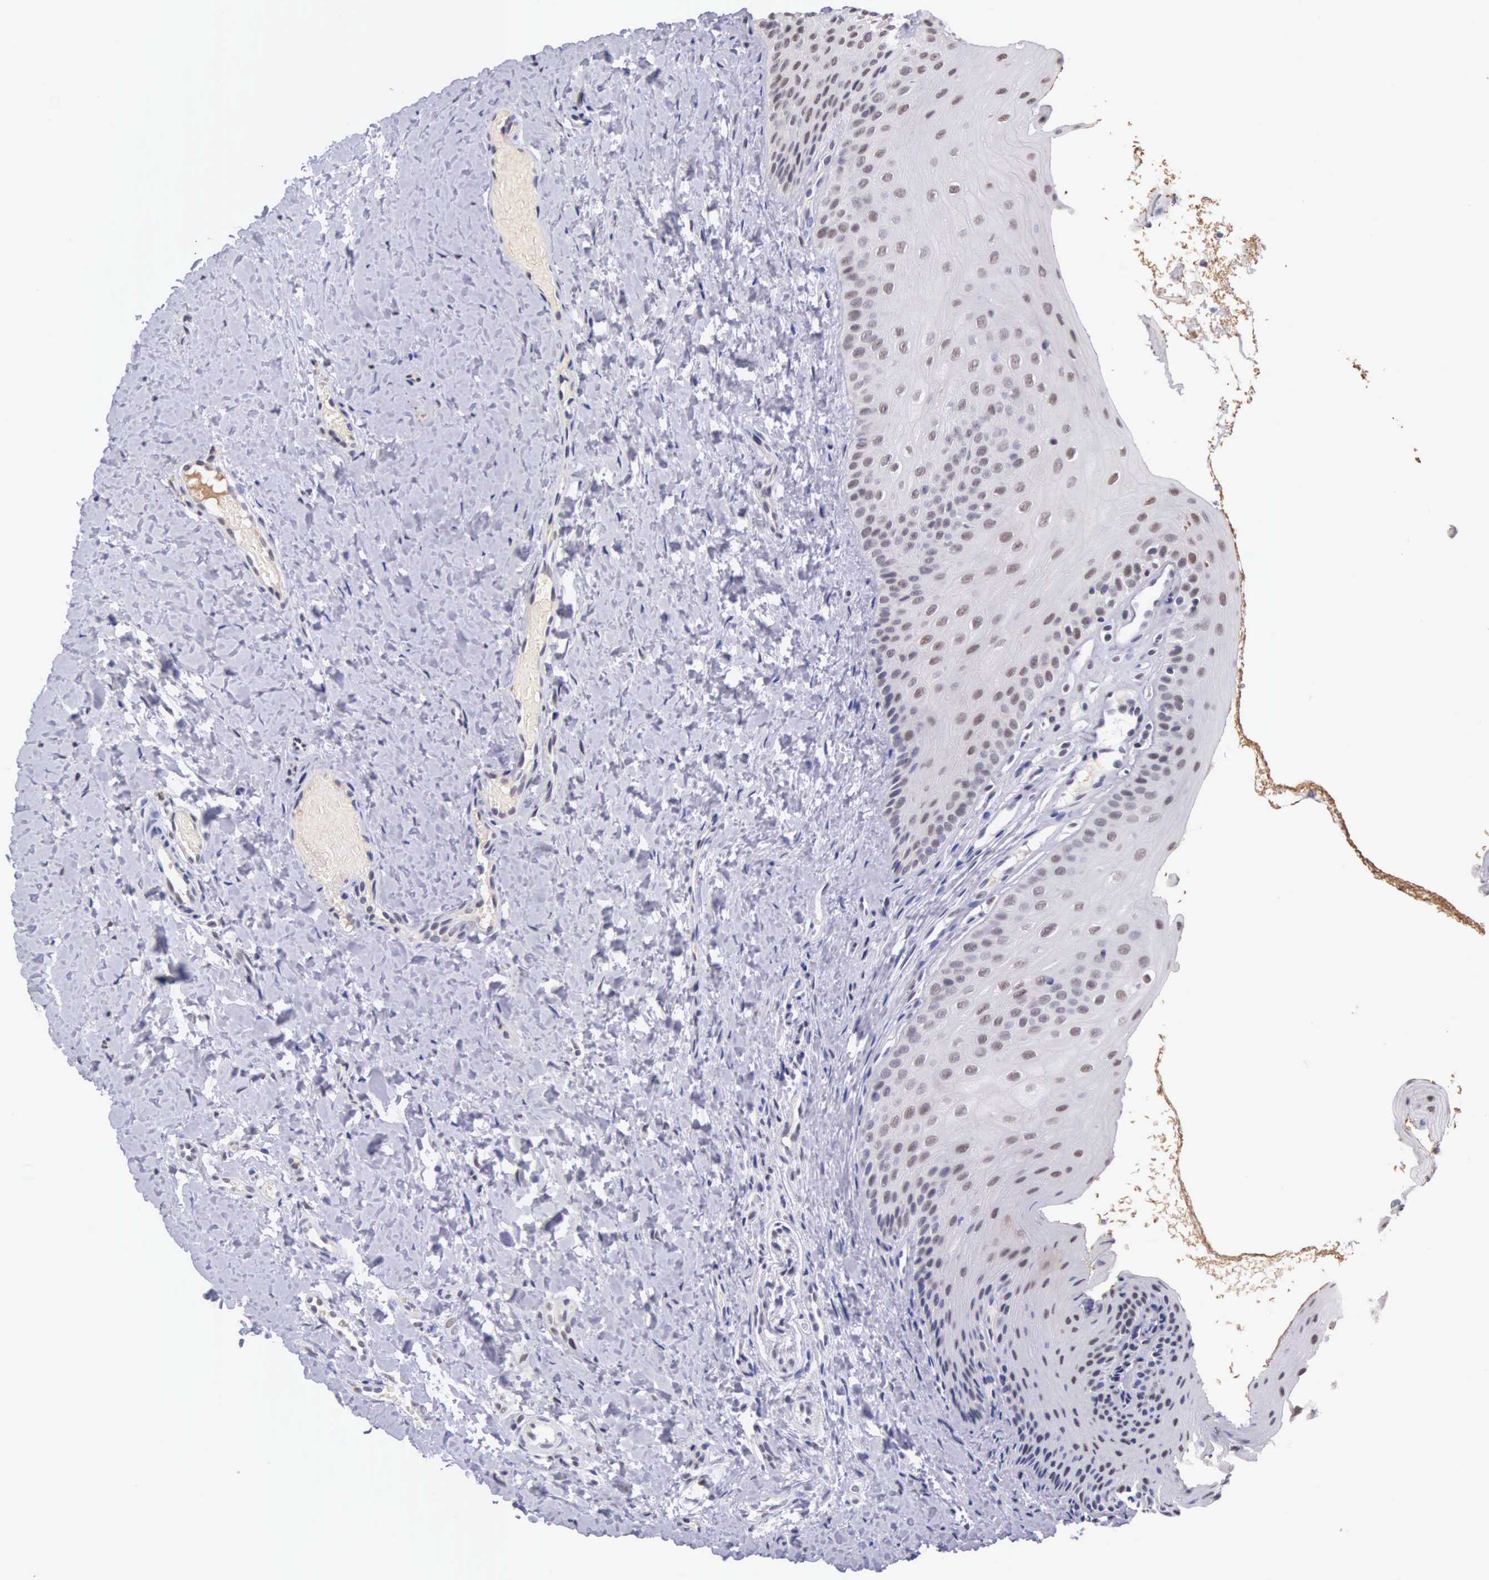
{"staining": {"intensity": "weak", "quantity": "25%-75%", "location": "nuclear"}, "tissue": "oral mucosa", "cell_type": "Squamous epithelial cells", "image_type": "normal", "snomed": [{"axis": "morphology", "description": "Normal tissue, NOS"}, {"axis": "topography", "description": "Oral tissue"}], "caption": "An immunohistochemistry (IHC) micrograph of unremarkable tissue is shown. Protein staining in brown highlights weak nuclear positivity in oral mucosa within squamous epithelial cells.", "gene": "HMGXB4", "patient": {"sex": "female", "age": 23}}